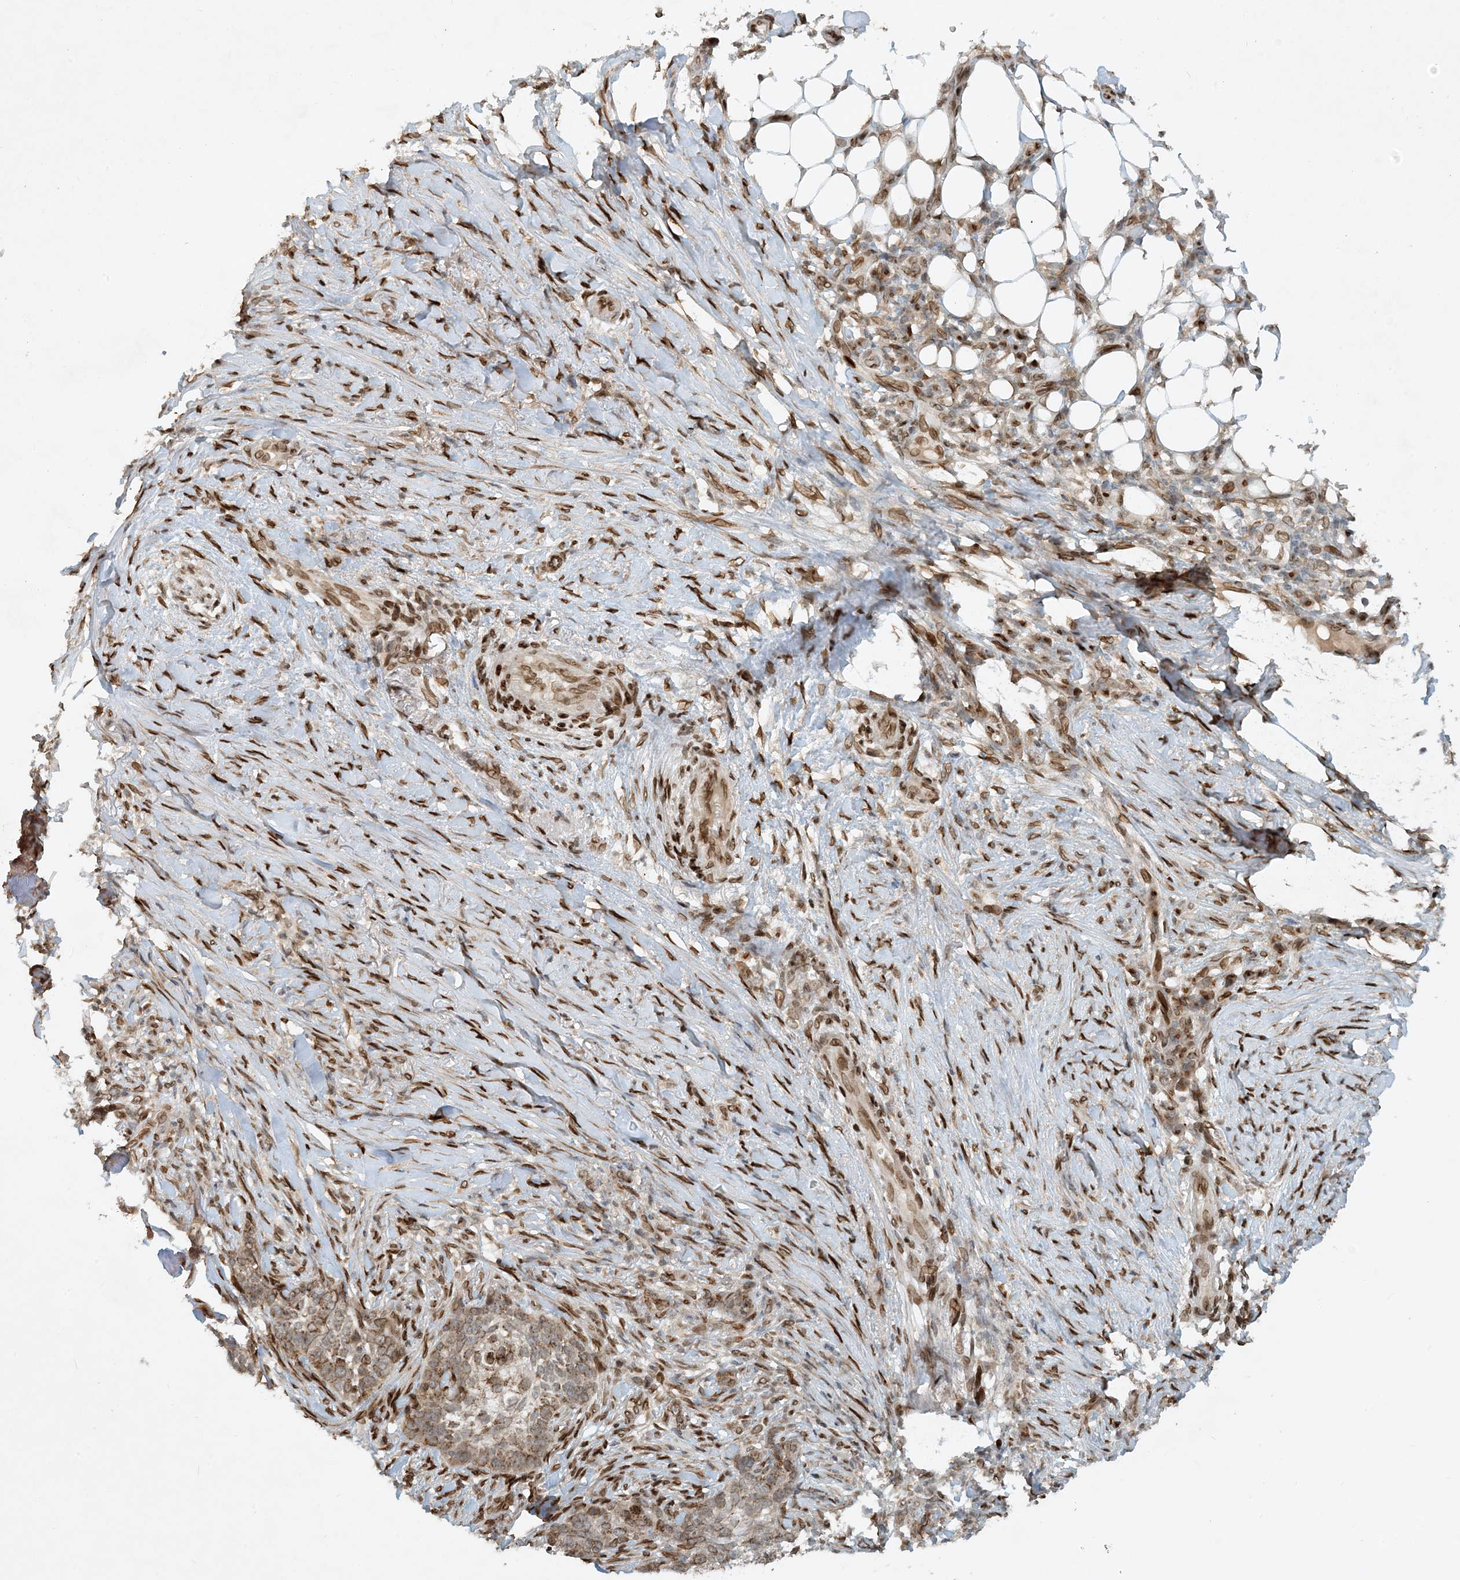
{"staining": {"intensity": "moderate", "quantity": ">75%", "location": "cytoplasmic/membranous,nuclear"}, "tissue": "skin cancer", "cell_type": "Tumor cells", "image_type": "cancer", "snomed": [{"axis": "morphology", "description": "Basal cell carcinoma"}, {"axis": "topography", "description": "Skin"}], "caption": "IHC histopathology image of neoplastic tissue: human skin cancer (basal cell carcinoma) stained using immunohistochemistry displays medium levels of moderate protein expression localized specifically in the cytoplasmic/membranous and nuclear of tumor cells, appearing as a cytoplasmic/membranous and nuclear brown color.", "gene": "SLC35A2", "patient": {"sex": "male", "age": 85}}